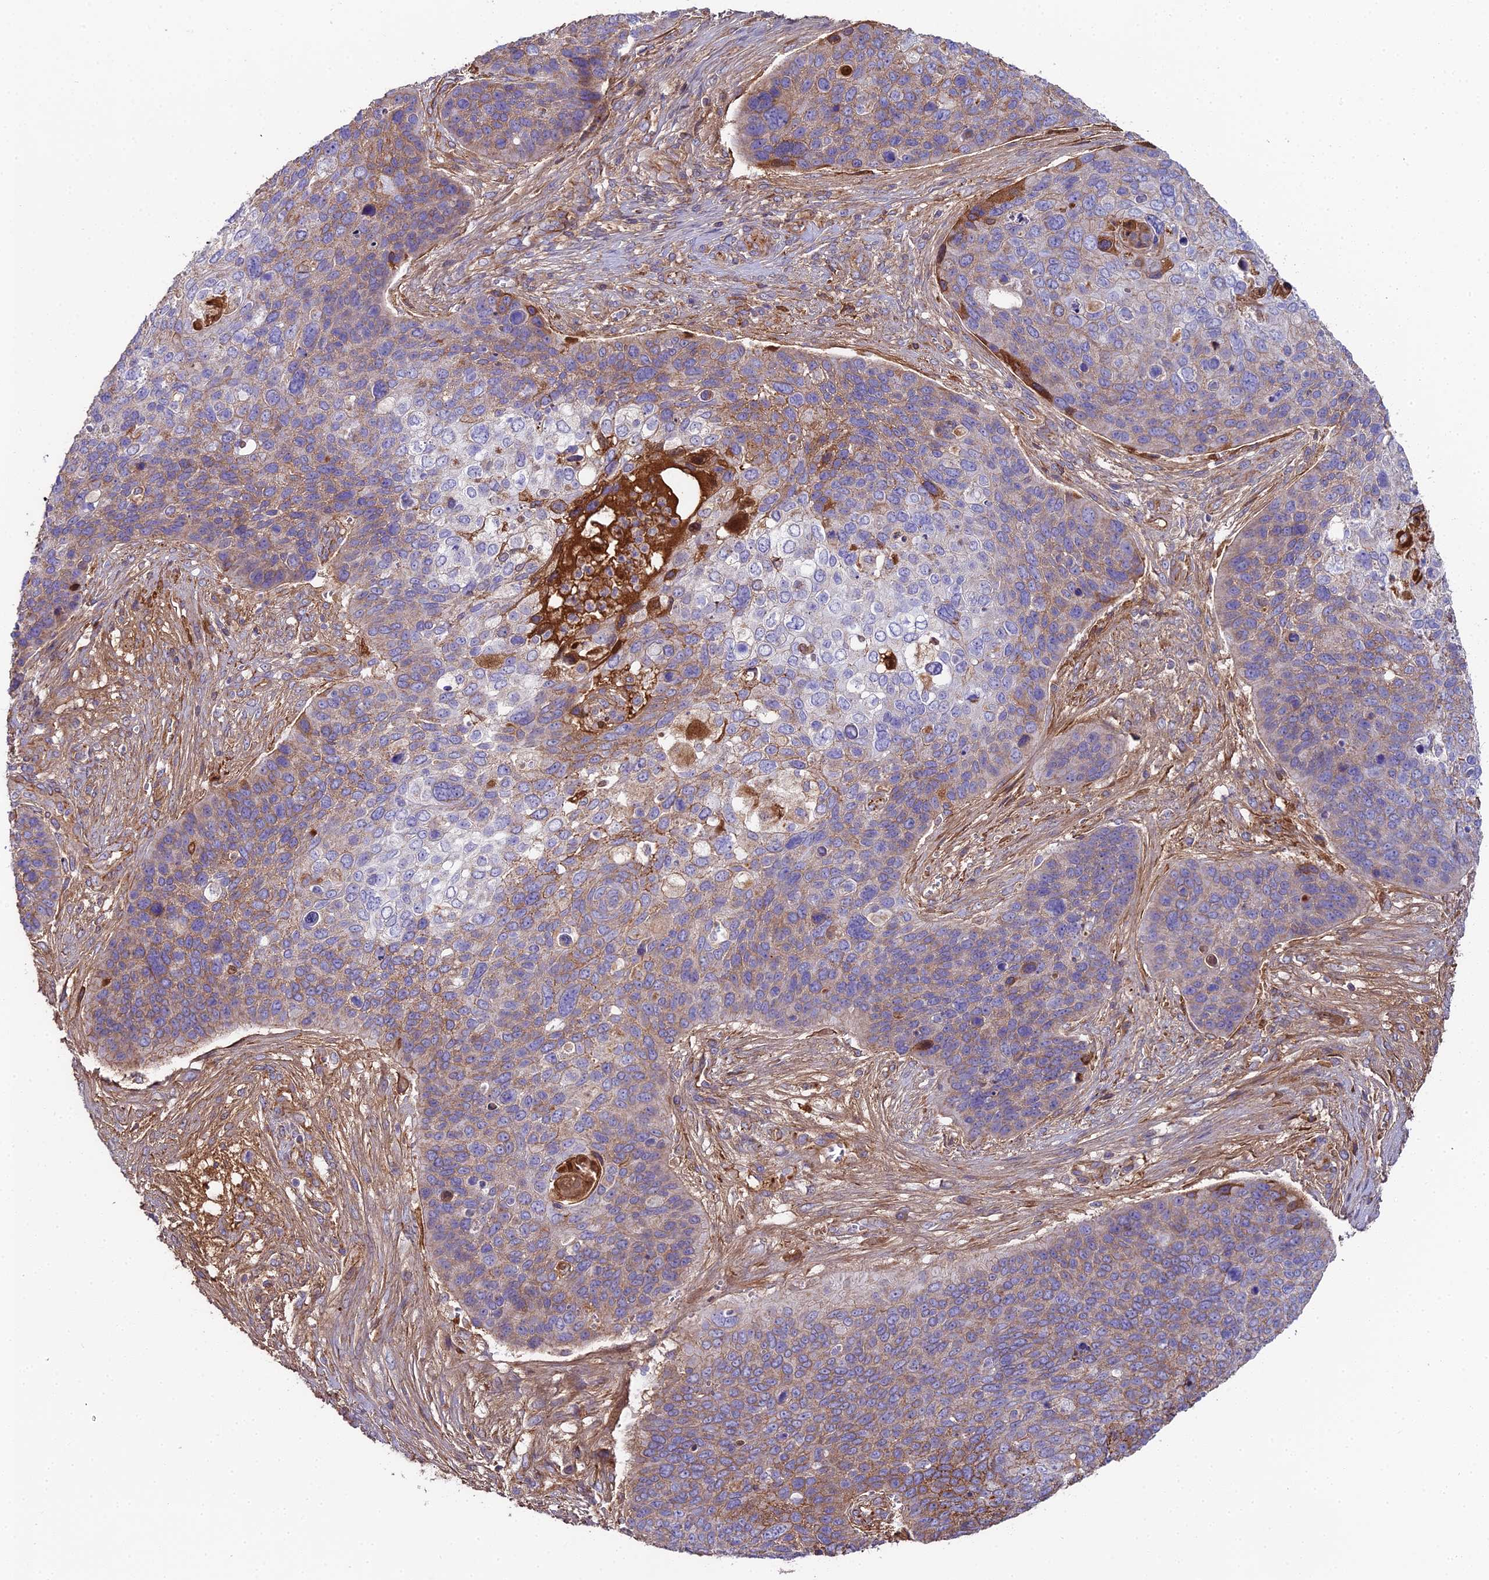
{"staining": {"intensity": "moderate", "quantity": "25%-75%", "location": "cytoplasmic/membranous"}, "tissue": "skin cancer", "cell_type": "Tumor cells", "image_type": "cancer", "snomed": [{"axis": "morphology", "description": "Basal cell carcinoma"}, {"axis": "topography", "description": "Skin"}], "caption": "There is medium levels of moderate cytoplasmic/membranous staining in tumor cells of skin basal cell carcinoma, as demonstrated by immunohistochemical staining (brown color).", "gene": "BEX4", "patient": {"sex": "female", "age": 74}}